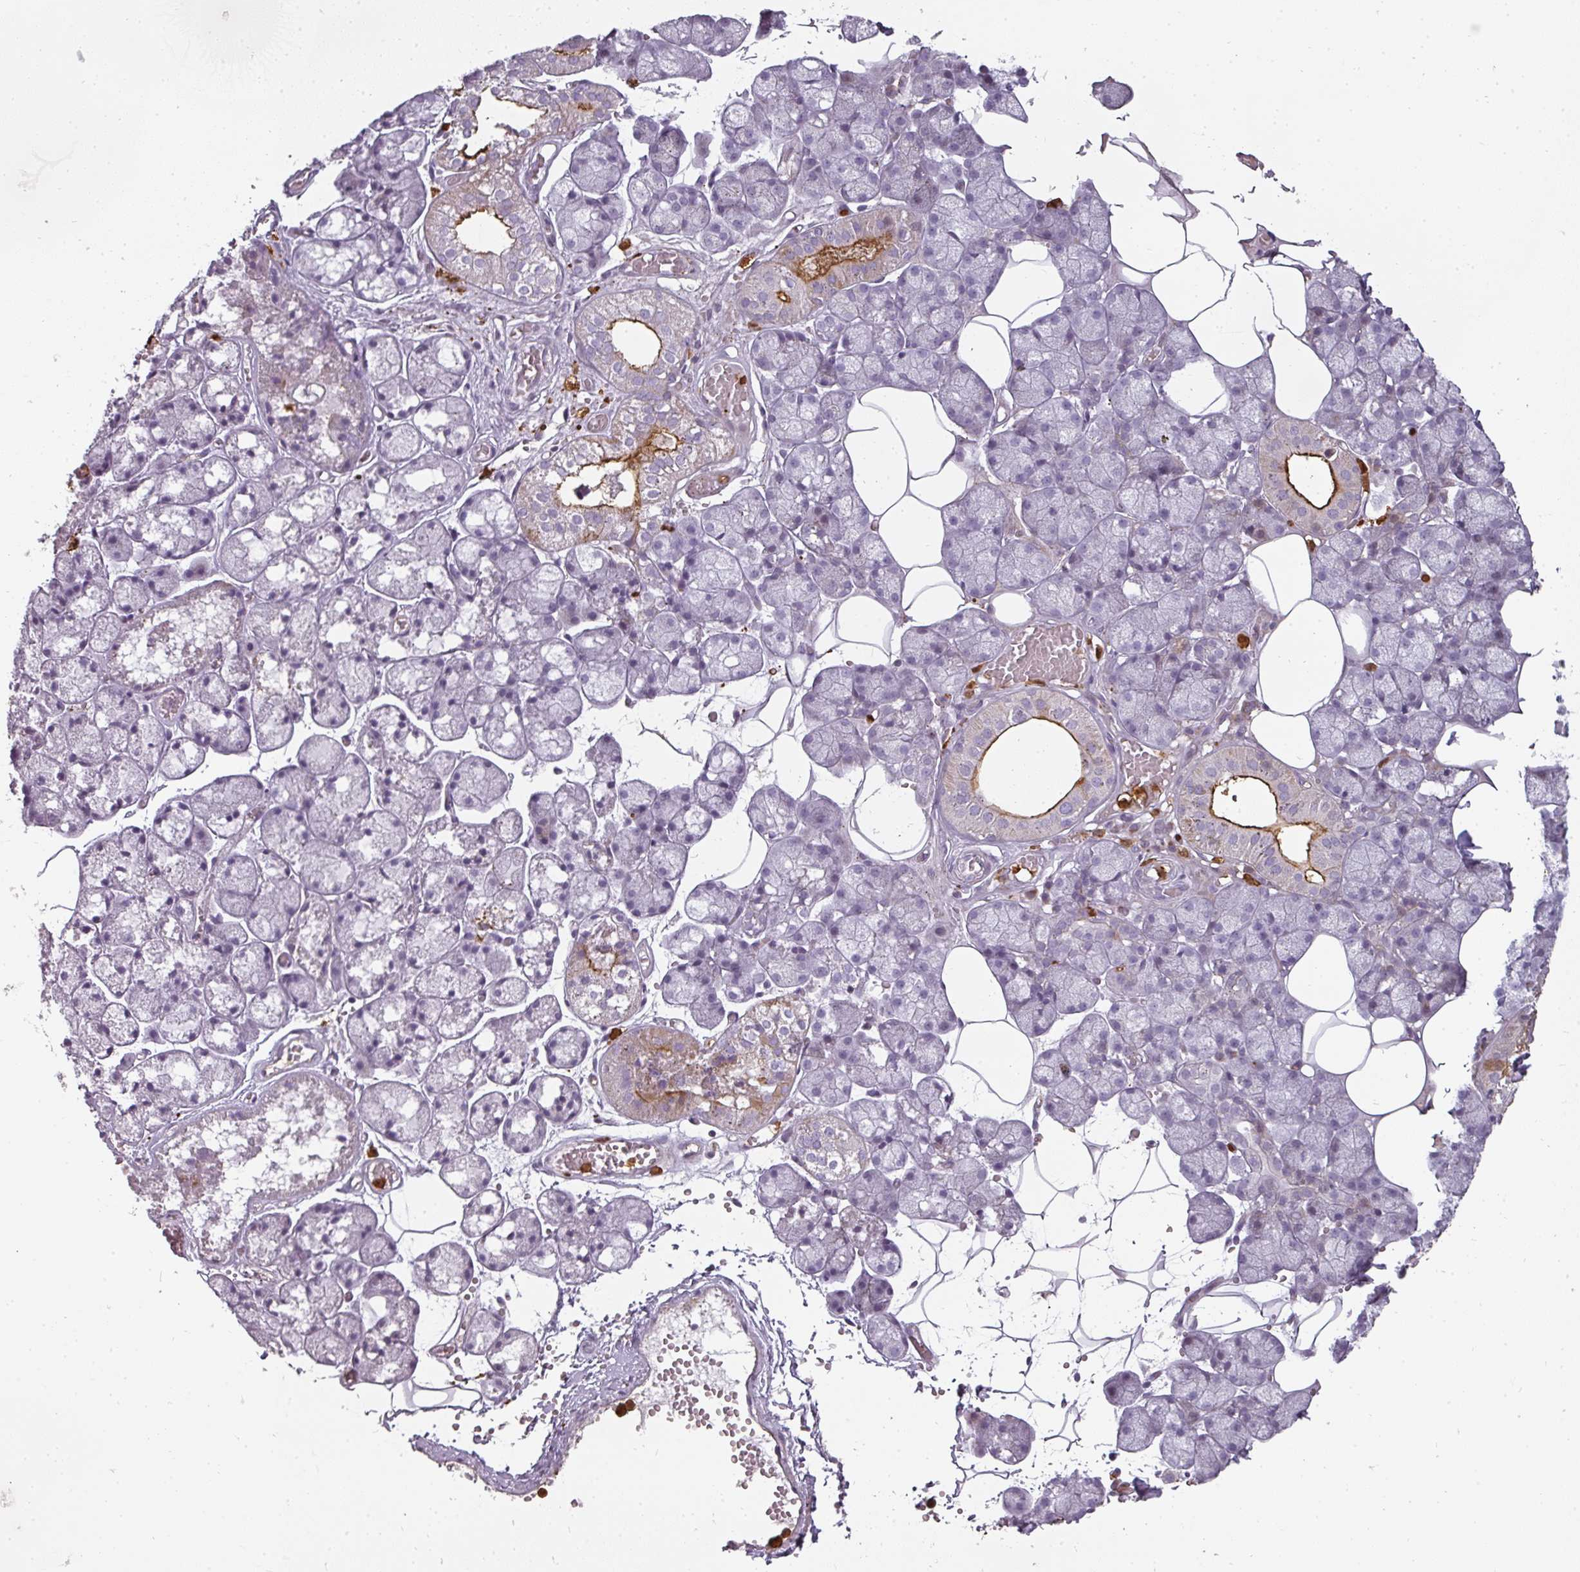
{"staining": {"intensity": "strong", "quantity": "<25%", "location": "cytoplasmic/membranous"}, "tissue": "salivary gland", "cell_type": "Glandular cells", "image_type": "normal", "snomed": [{"axis": "morphology", "description": "Normal tissue, NOS"}, {"axis": "topography", "description": "Salivary gland"}], "caption": "High-power microscopy captured an immunohistochemistry (IHC) image of benign salivary gland, revealing strong cytoplasmic/membranous positivity in about <25% of glandular cells. (IHC, brightfield microscopy, high magnification).", "gene": "BIK", "patient": {"sex": "male", "age": 62}}